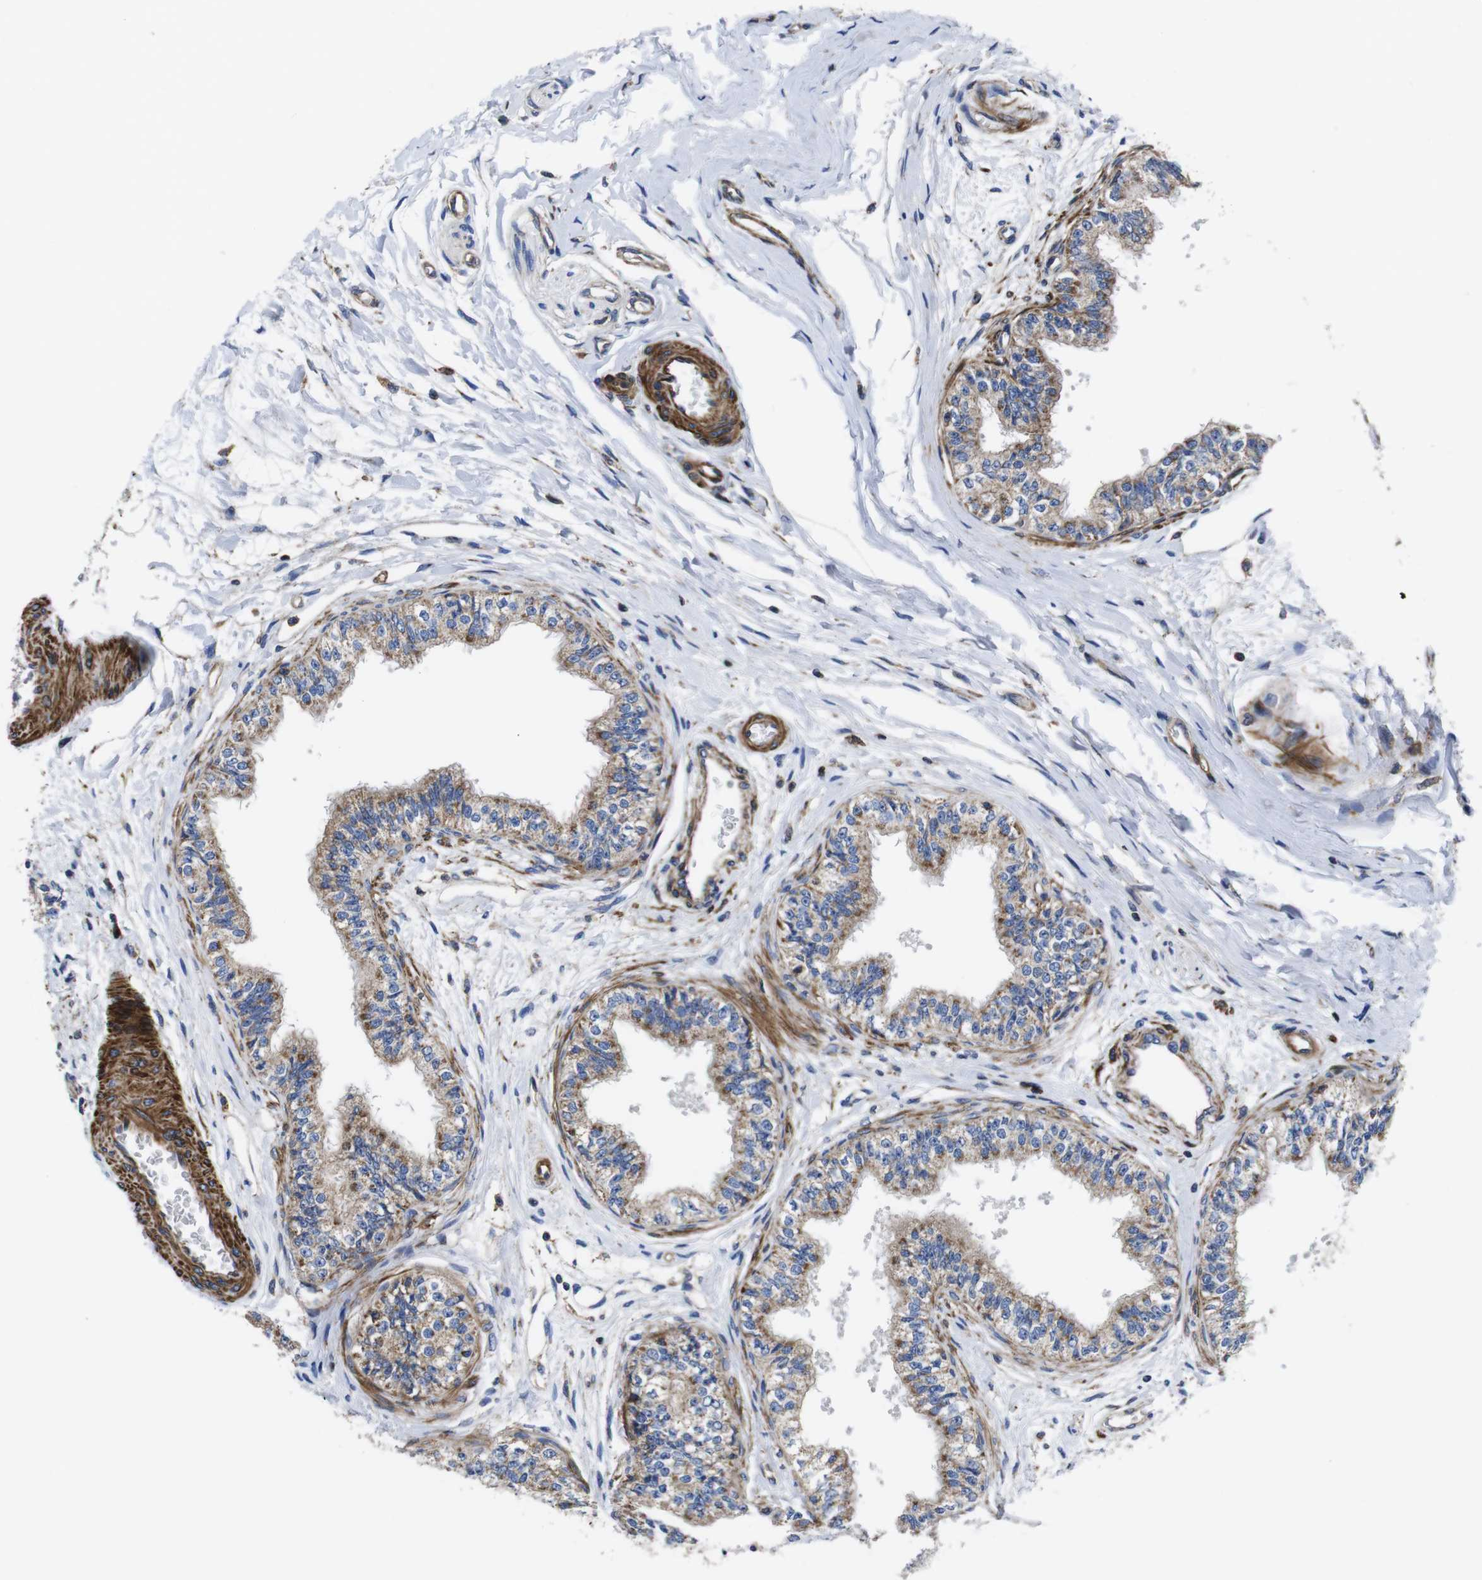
{"staining": {"intensity": "moderate", "quantity": ">75%", "location": "cytoplasmic/membranous"}, "tissue": "epididymis", "cell_type": "Glandular cells", "image_type": "normal", "snomed": [{"axis": "morphology", "description": "Normal tissue, NOS"}, {"axis": "morphology", "description": "Adenocarcinoma, metastatic, NOS"}, {"axis": "topography", "description": "Testis"}, {"axis": "topography", "description": "Epididymis"}], "caption": "A brown stain highlights moderate cytoplasmic/membranous staining of a protein in glandular cells of benign epididymis. Ihc stains the protein in brown and the nuclei are stained blue.", "gene": "GPR4", "patient": {"sex": "male", "age": 26}}